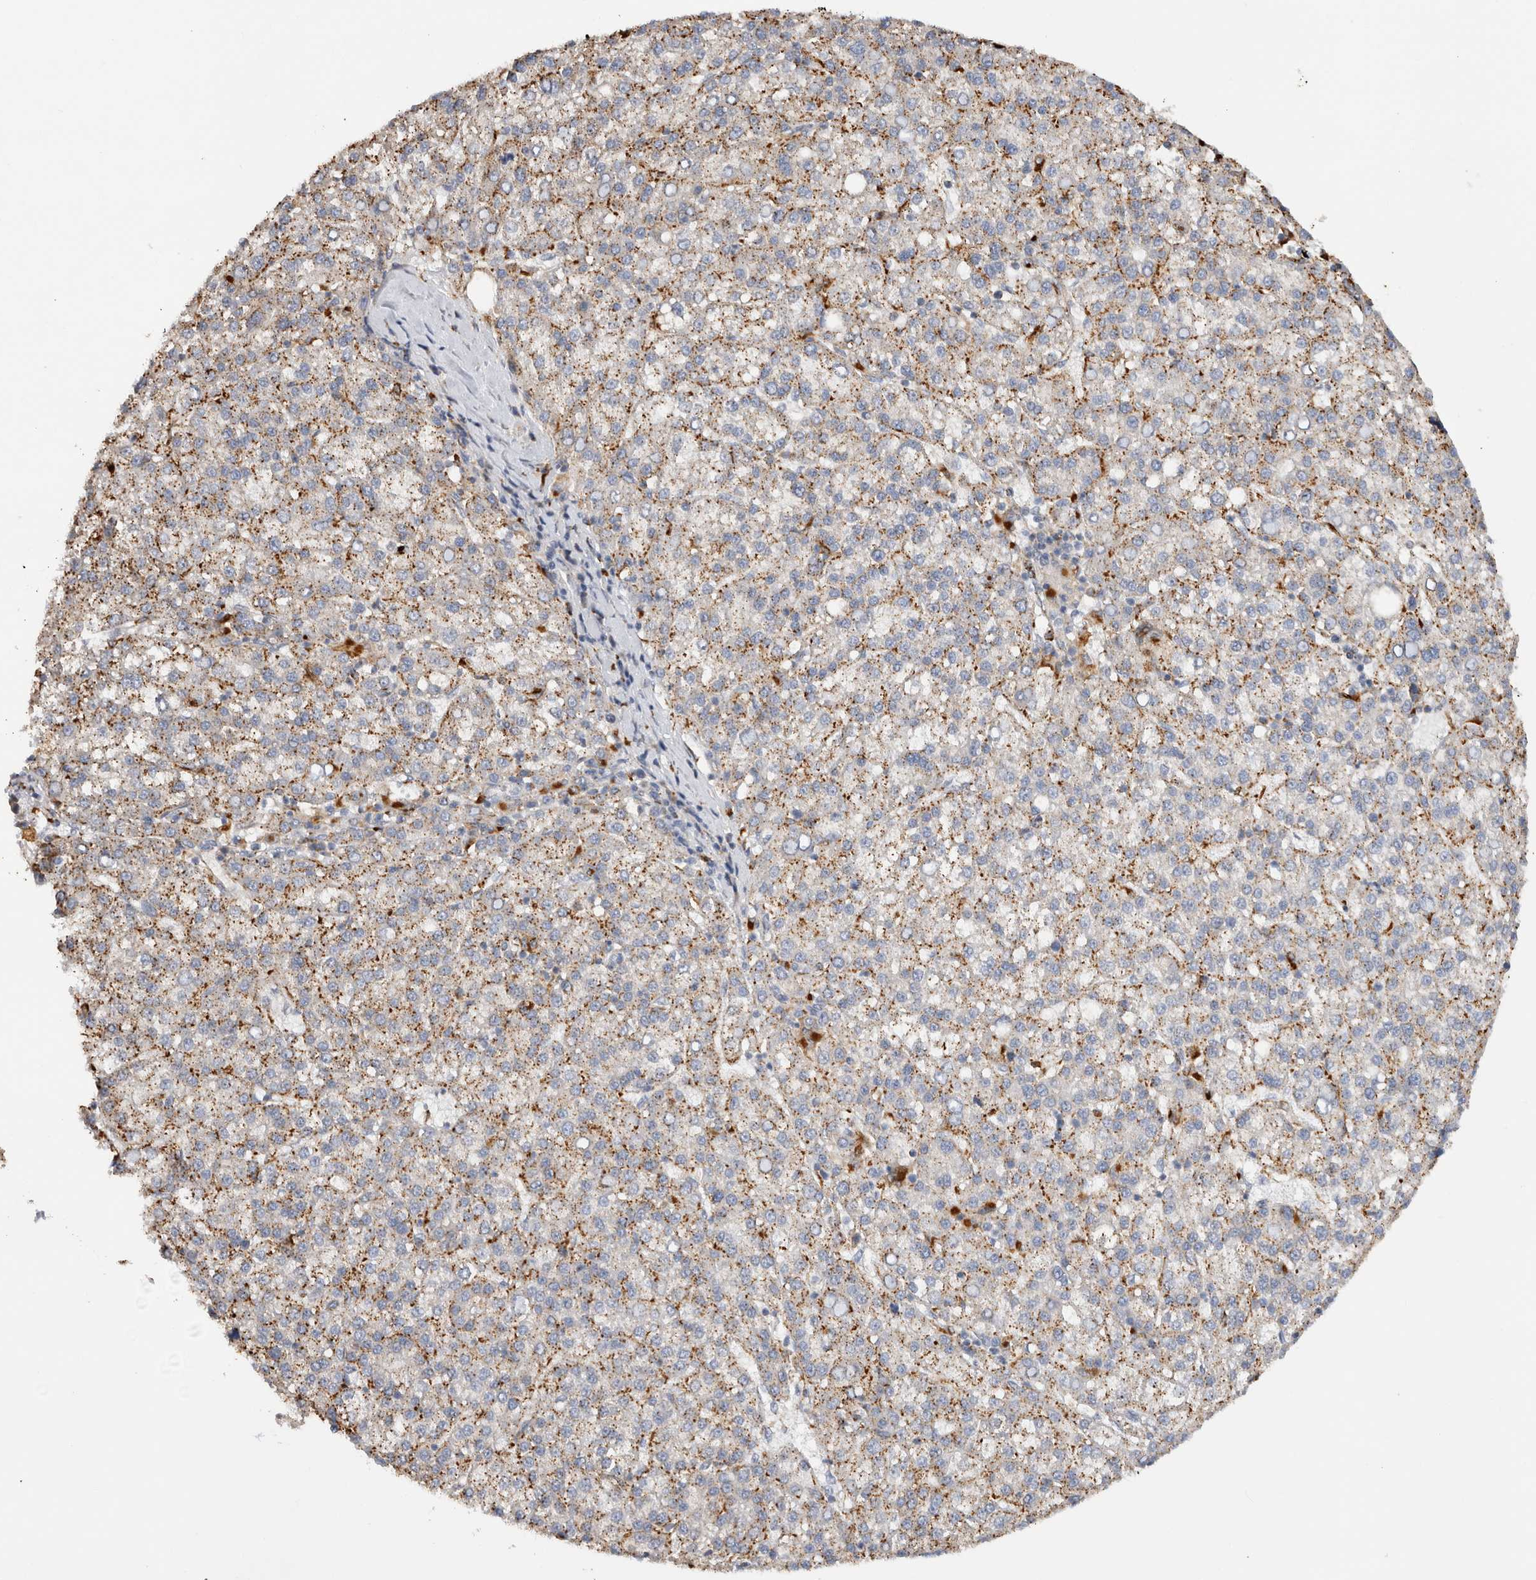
{"staining": {"intensity": "moderate", "quantity": ">75%", "location": "cytoplasmic/membranous"}, "tissue": "liver cancer", "cell_type": "Tumor cells", "image_type": "cancer", "snomed": [{"axis": "morphology", "description": "Carcinoma, Hepatocellular, NOS"}, {"axis": "topography", "description": "Liver"}], "caption": "This image exhibits liver cancer (hepatocellular carcinoma) stained with immunohistochemistry (IHC) to label a protein in brown. The cytoplasmic/membranous of tumor cells show moderate positivity for the protein. Nuclei are counter-stained blue.", "gene": "GNS", "patient": {"sex": "female", "age": 58}}